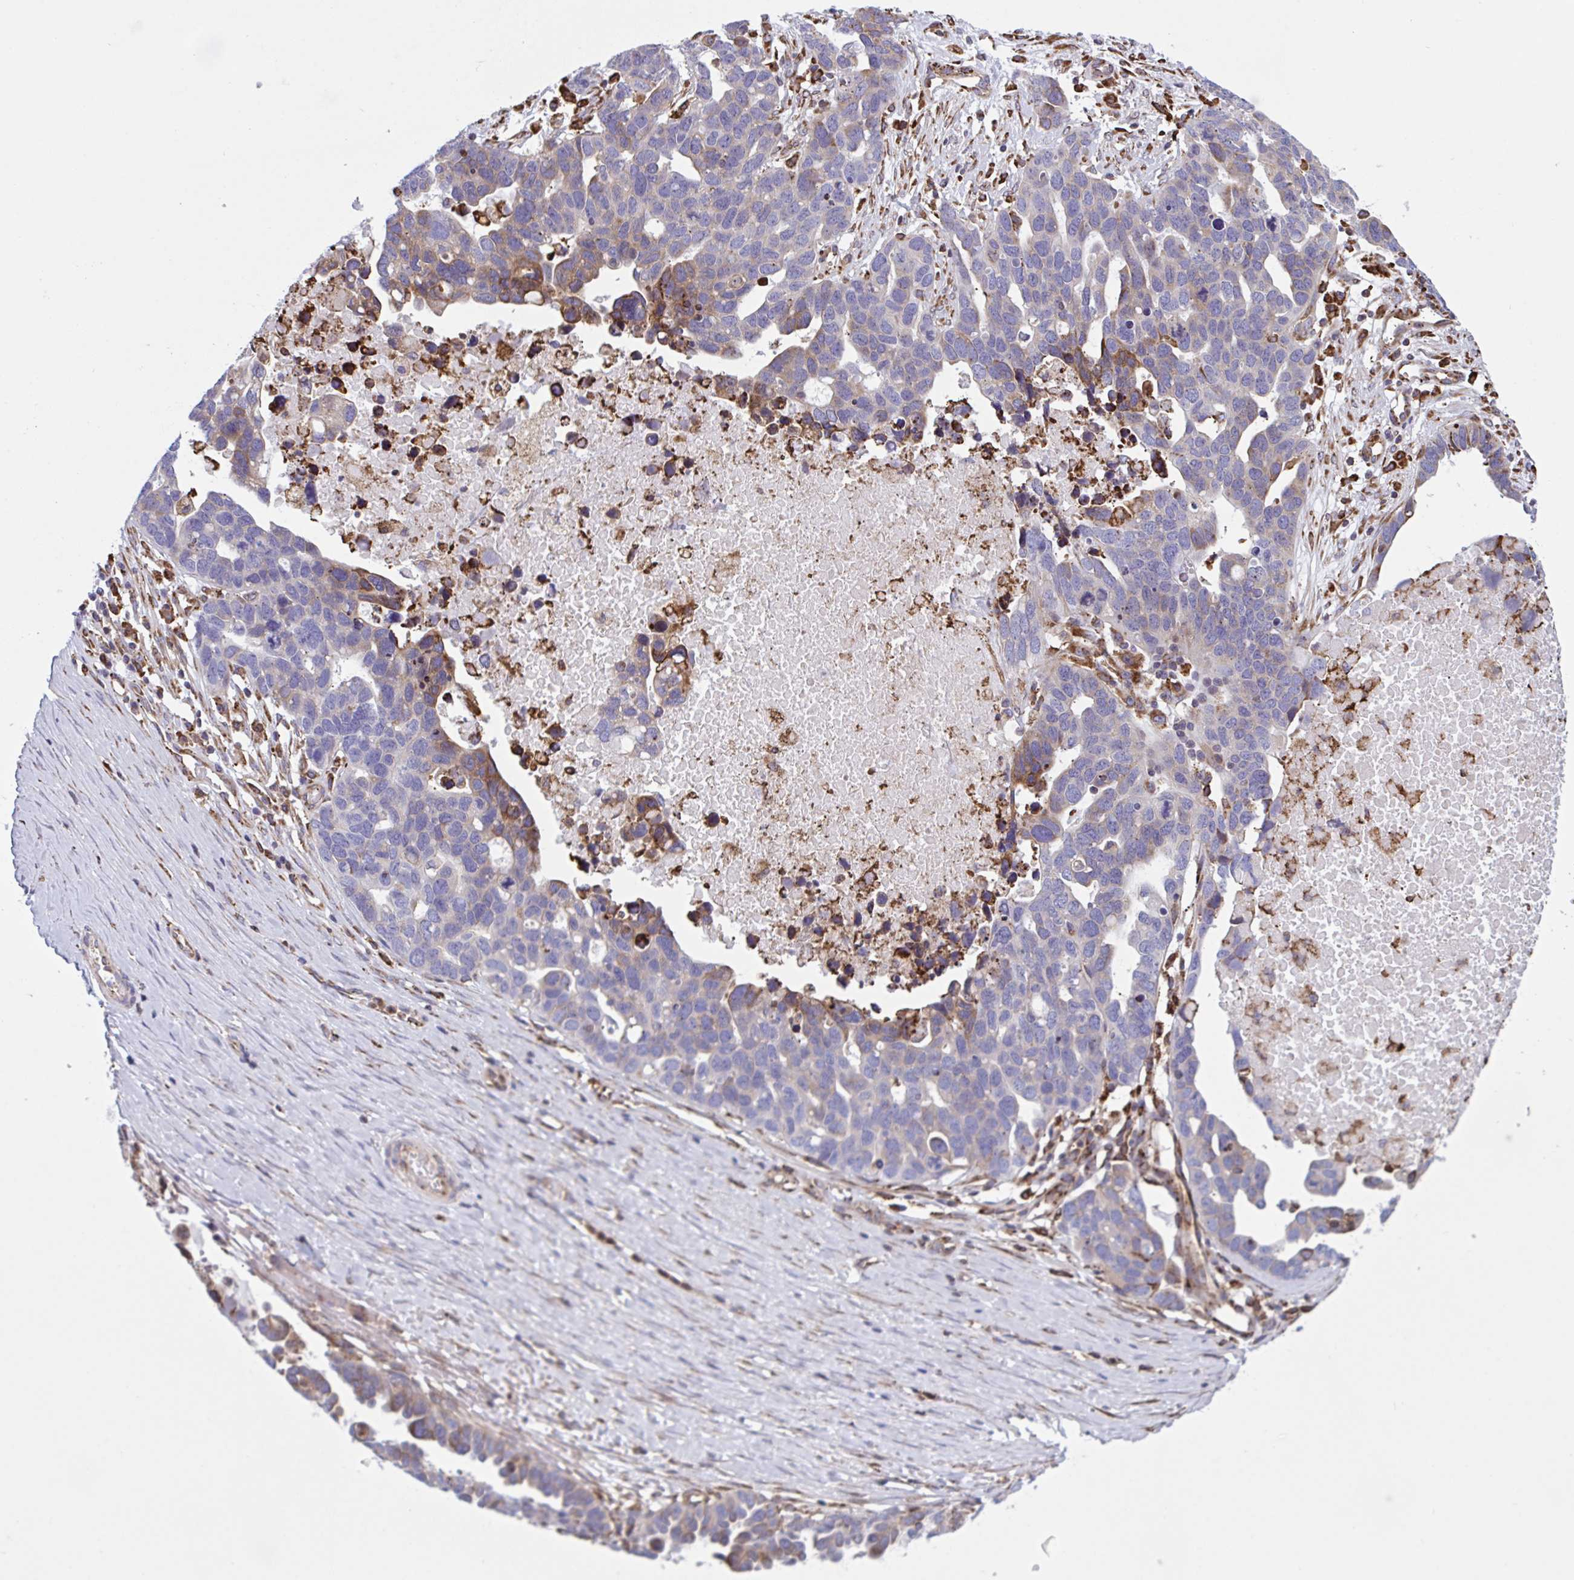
{"staining": {"intensity": "moderate", "quantity": "<25%", "location": "cytoplasmic/membranous"}, "tissue": "ovarian cancer", "cell_type": "Tumor cells", "image_type": "cancer", "snomed": [{"axis": "morphology", "description": "Cystadenocarcinoma, serous, NOS"}, {"axis": "topography", "description": "Ovary"}], "caption": "Ovarian cancer (serous cystadenocarcinoma) stained with IHC shows moderate cytoplasmic/membranous positivity in approximately <25% of tumor cells. The protein of interest is stained brown, and the nuclei are stained in blue (DAB (3,3'-diaminobenzidine) IHC with brightfield microscopy, high magnification).", "gene": "PEAK3", "patient": {"sex": "female", "age": 54}}